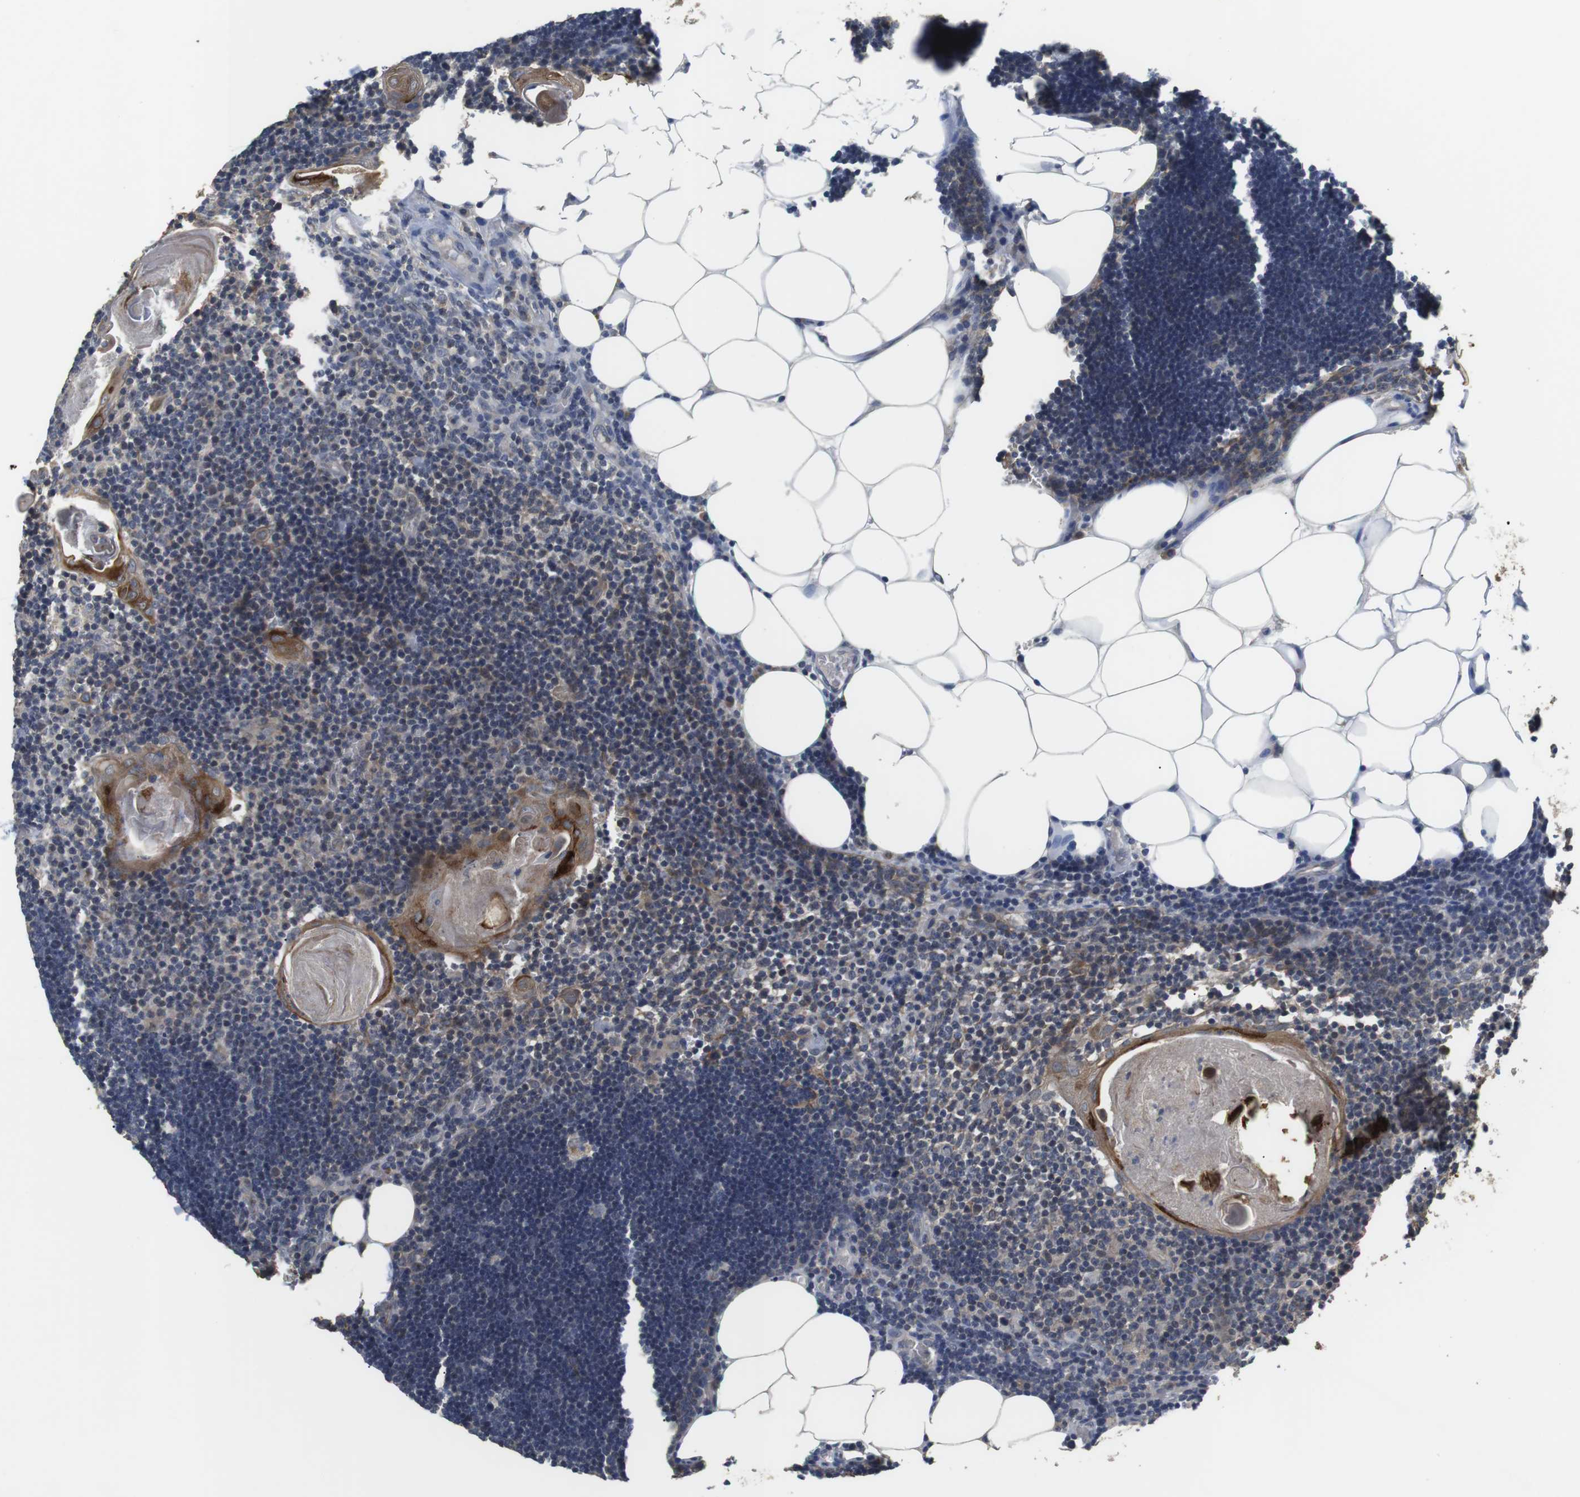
{"staining": {"intensity": "negative", "quantity": "none", "location": "none"}, "tissue": "lymph node", "cell_type": "Germinal center cells", "image_type": "normal", "snomed": [{"axis": "morphology", "description": "Normal tissue, NOS"}, {"axis": "topography", "description": "Lymph node"}], "caption": "Germinal center cells are negative for brown protein staining in unremarkable lymph node. (Stains: DAB (3,3'-diaminobenzidine) immunohistochemistry (IHC) with hematoxylin counter stain, Microscopy: brightfield microscopy at high magnification).", "gene": "ADGRL3", "patient": {"sex": "male", "age": 33}}